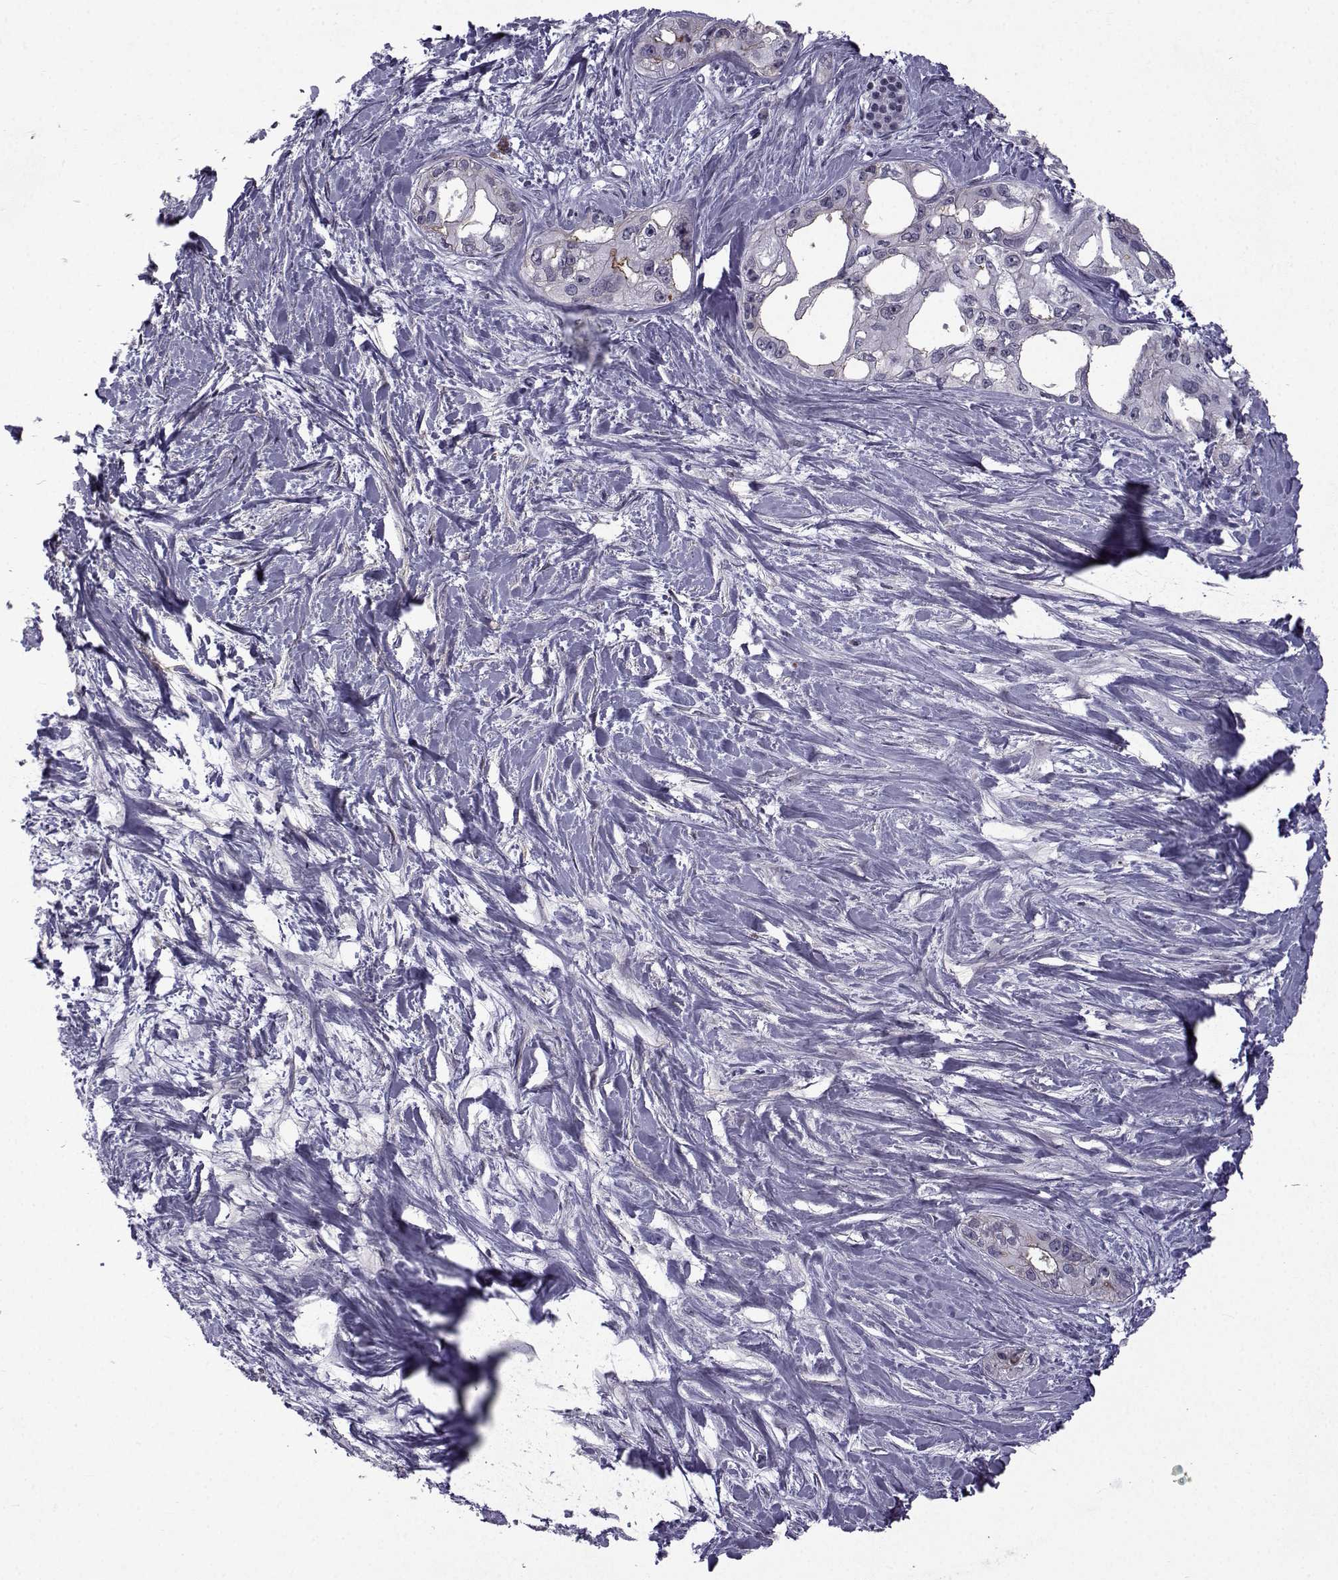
{"staining": {"intensity": "negative", "quantity": "none", "location": "none"}, "tissue": "pancreatic cancer", "cell_type": "Tumor cells", "image_type": "cancer", "snomed": [{"axis": "morphology", "description": "Adenocarcinoma, NOS"}, {"axis": "topography", "description": "Pancreas"}], "caption": "This is an immunohistochemistry photomicrograph of pancreatic cancer (adenocarcinoma). There is no positivity in tumor cells.", "gene": "RBM24", "patient": {"sex": "female", "age": 50}}